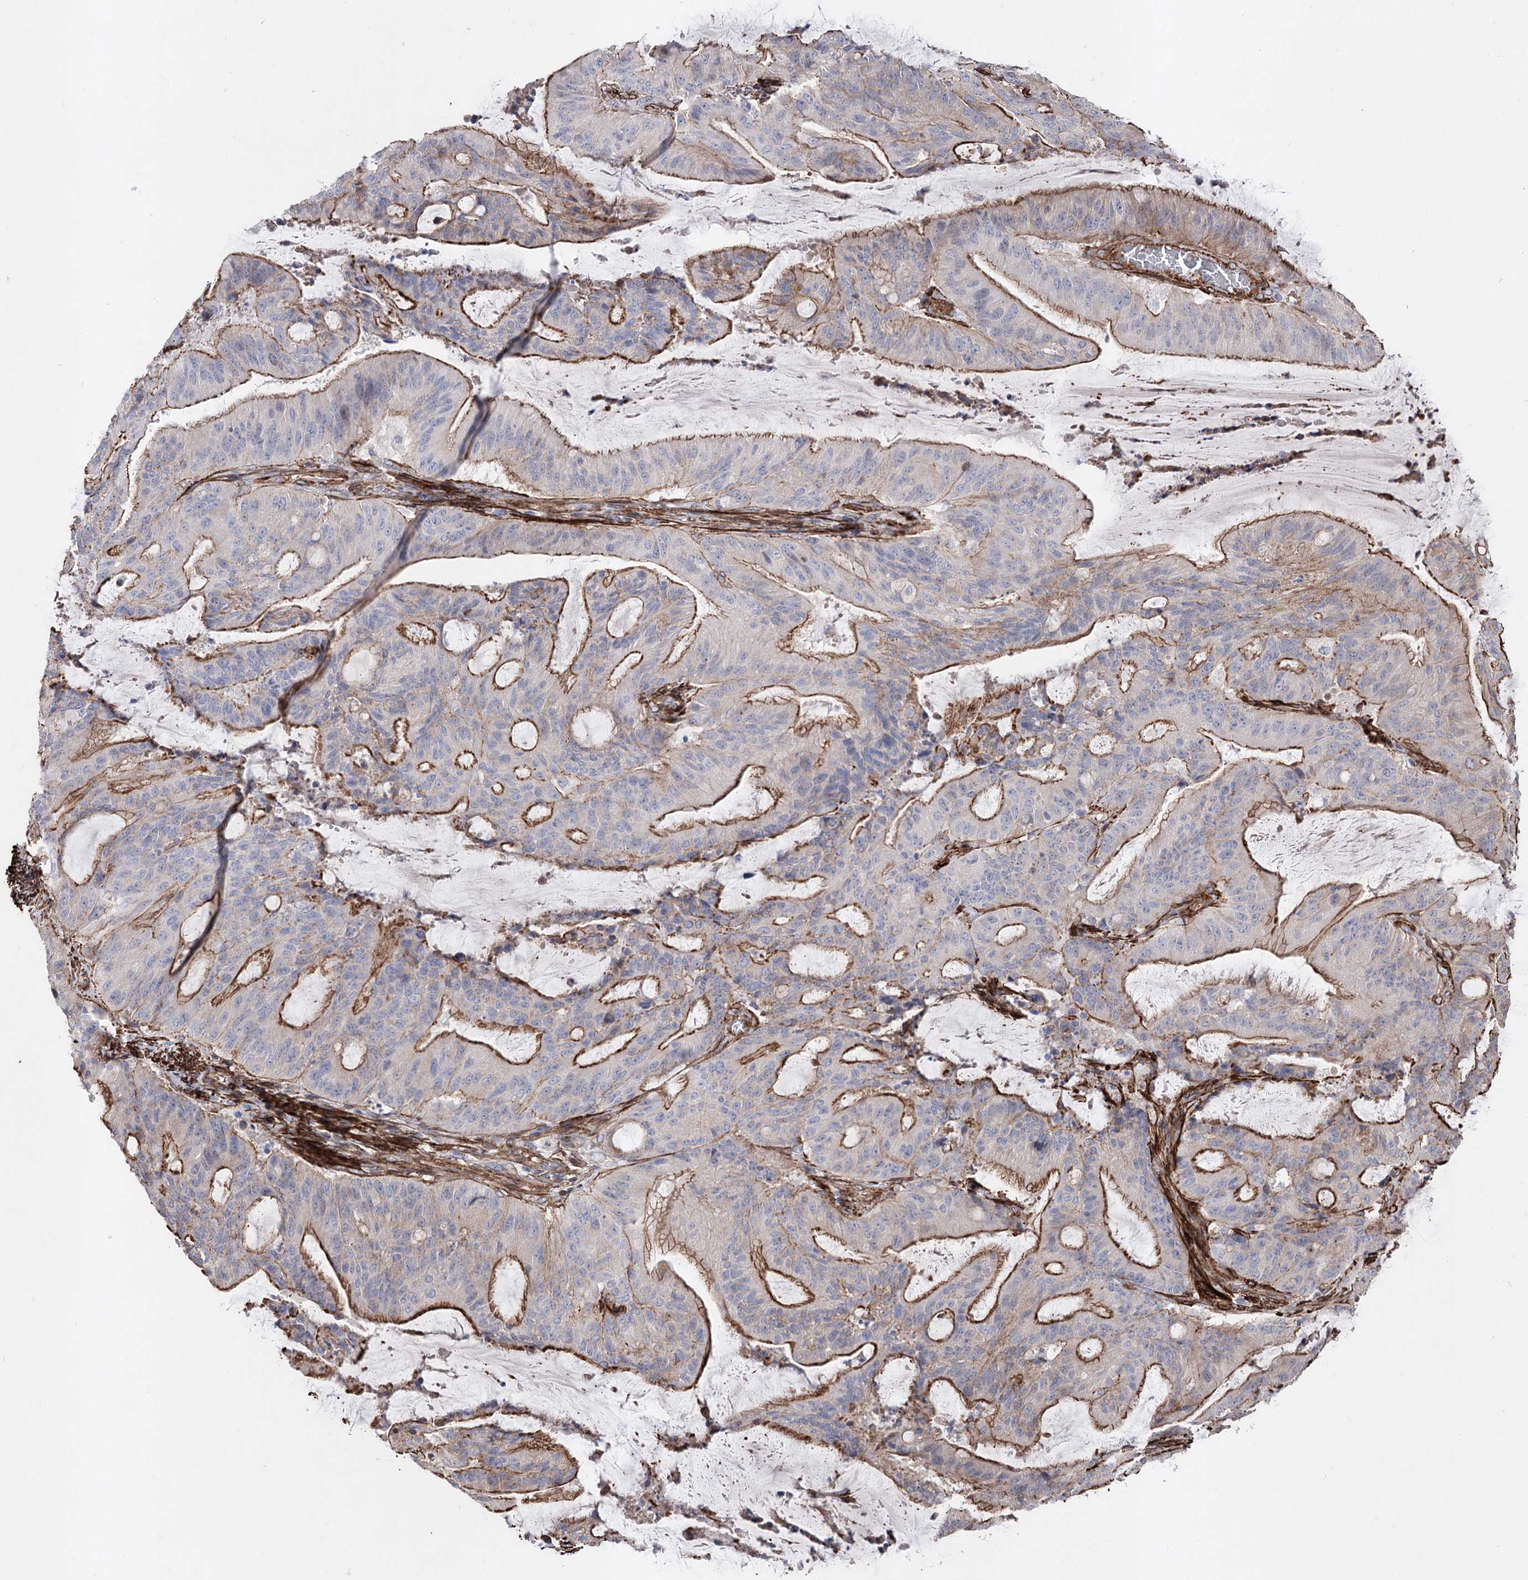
{"staining": {"intensity": "strong", "quantity": "25%-75%", "location": "cytoplasmic/membranous"}, "tissue": "liver cancer", "cell_type": "Tumor cells", "image_type": "cancer", "snomed": [{"axis": "morphology", "description": "Normal tissue, NOS"}, {"axis": "morphology", "description": "Cholangiocarcinoma"}, {"axis": "topography", "description": "Liver"}, {"axis": "topography", "description": "Peripheral nerve tissue"}], "caption": "Immunohistochemical staining of liver cancer (cholangiocarcinoma) exhibits strong cytoplasmic/membranous protein expression in about 25%-75% of tumor cells.", "gene": "ARHGAP20", "patient": {"sex": "female", "age": 73}}